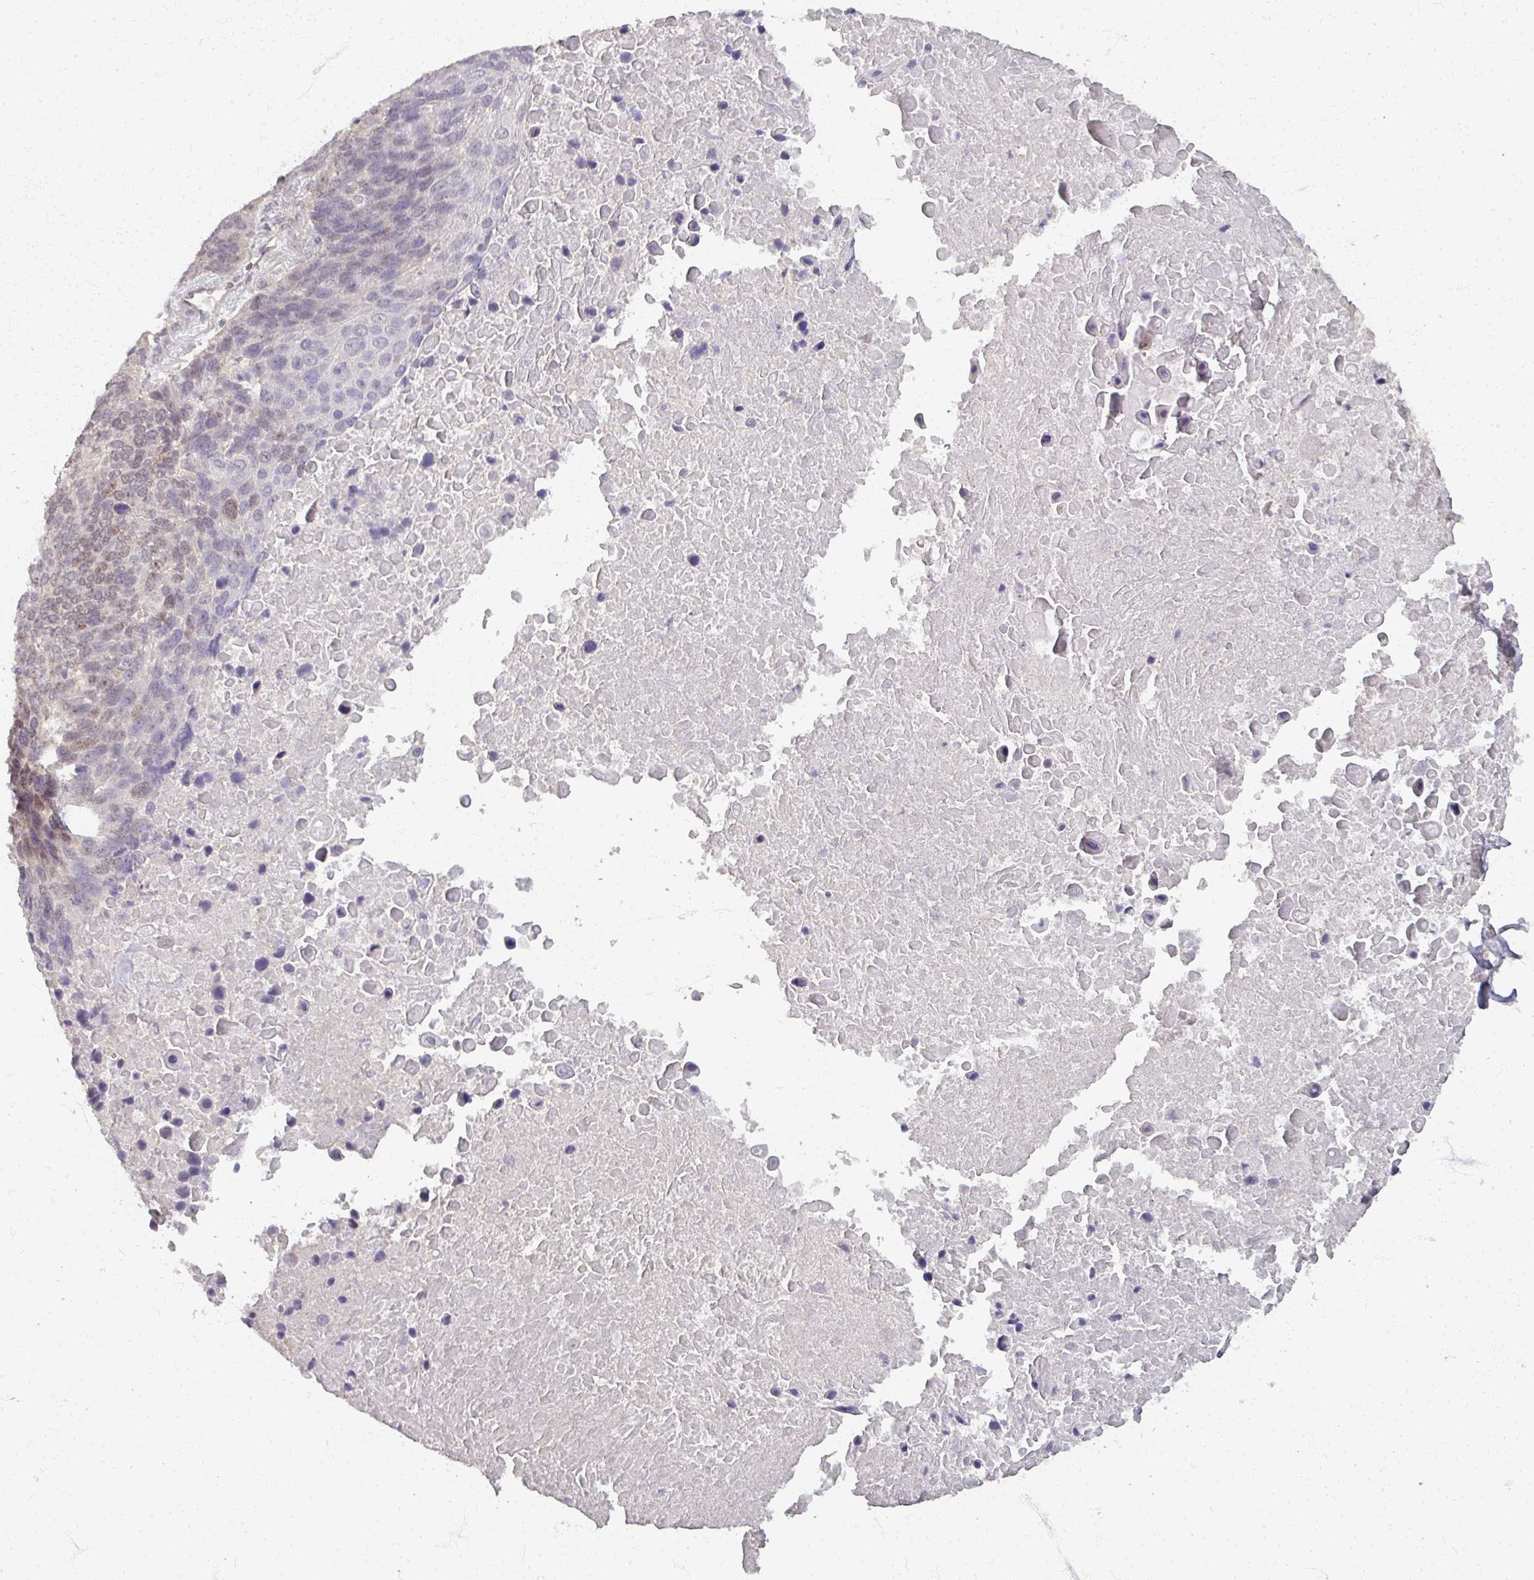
{"staining": {"intensity": "weak", "quantity": "<25%", "location": "nuclear"}, "tissue": "lung cancer", "cell_type": "Tumor cells", "image_type": "cancer", "snomed": [{"axis": "morphology", "description": "Normal tissue, NOS"}, {"axis": "morphology", "description": "Squamous cell carcinoma, NOS"}, {"axis": "topography", "description": "Lymph node"}, {"axis": "topography", "description": "Lung"}], "caption": "The immunohistochemistry (IHC) histopathology image has no significant expression in tumor cells of lung cancer tissue.", "gene": "SOX11", "patient": {"sex": "male", "age": 66}}